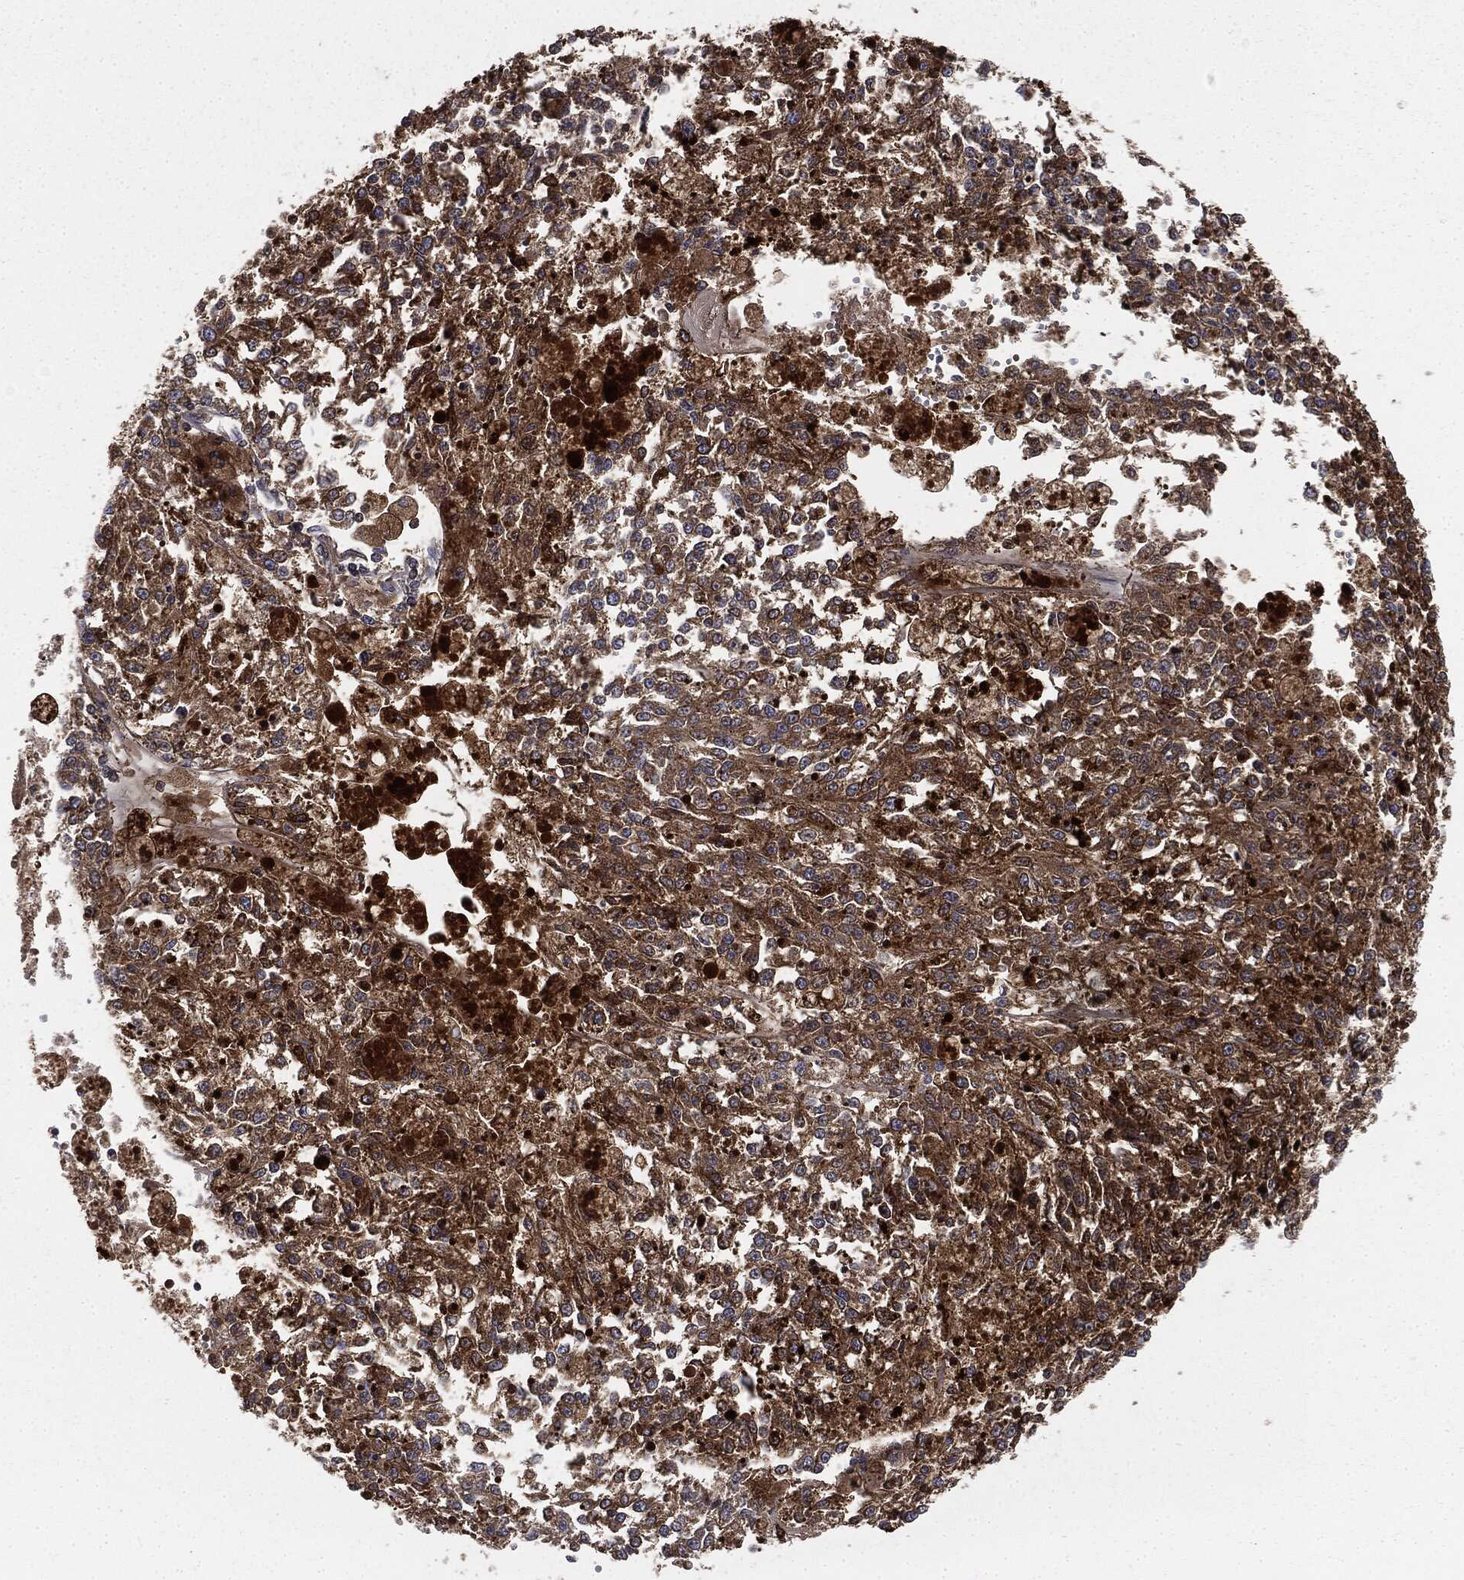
{"staining": {"intensity": "moderate", "quantity": ">75%", "location": "cytoplasmic/membranous"}, "tissue": "melanoma", "cell_type": "Tumor cells", "image_type": "cancer", "snomed": [{"axis": "morphology", "description": "Malignant melanoma, Metastatic site"}, {"axis": "topography", "description": "Lymph node"}], "caption": "Immunohistochemical staining of human melanoma exhibits medium levels of moderate cytoplasmic/membranous positivity in about >75% of tumor cells.", "gene": "GNB5", "patient": {"sex": "female", "age": 64}}